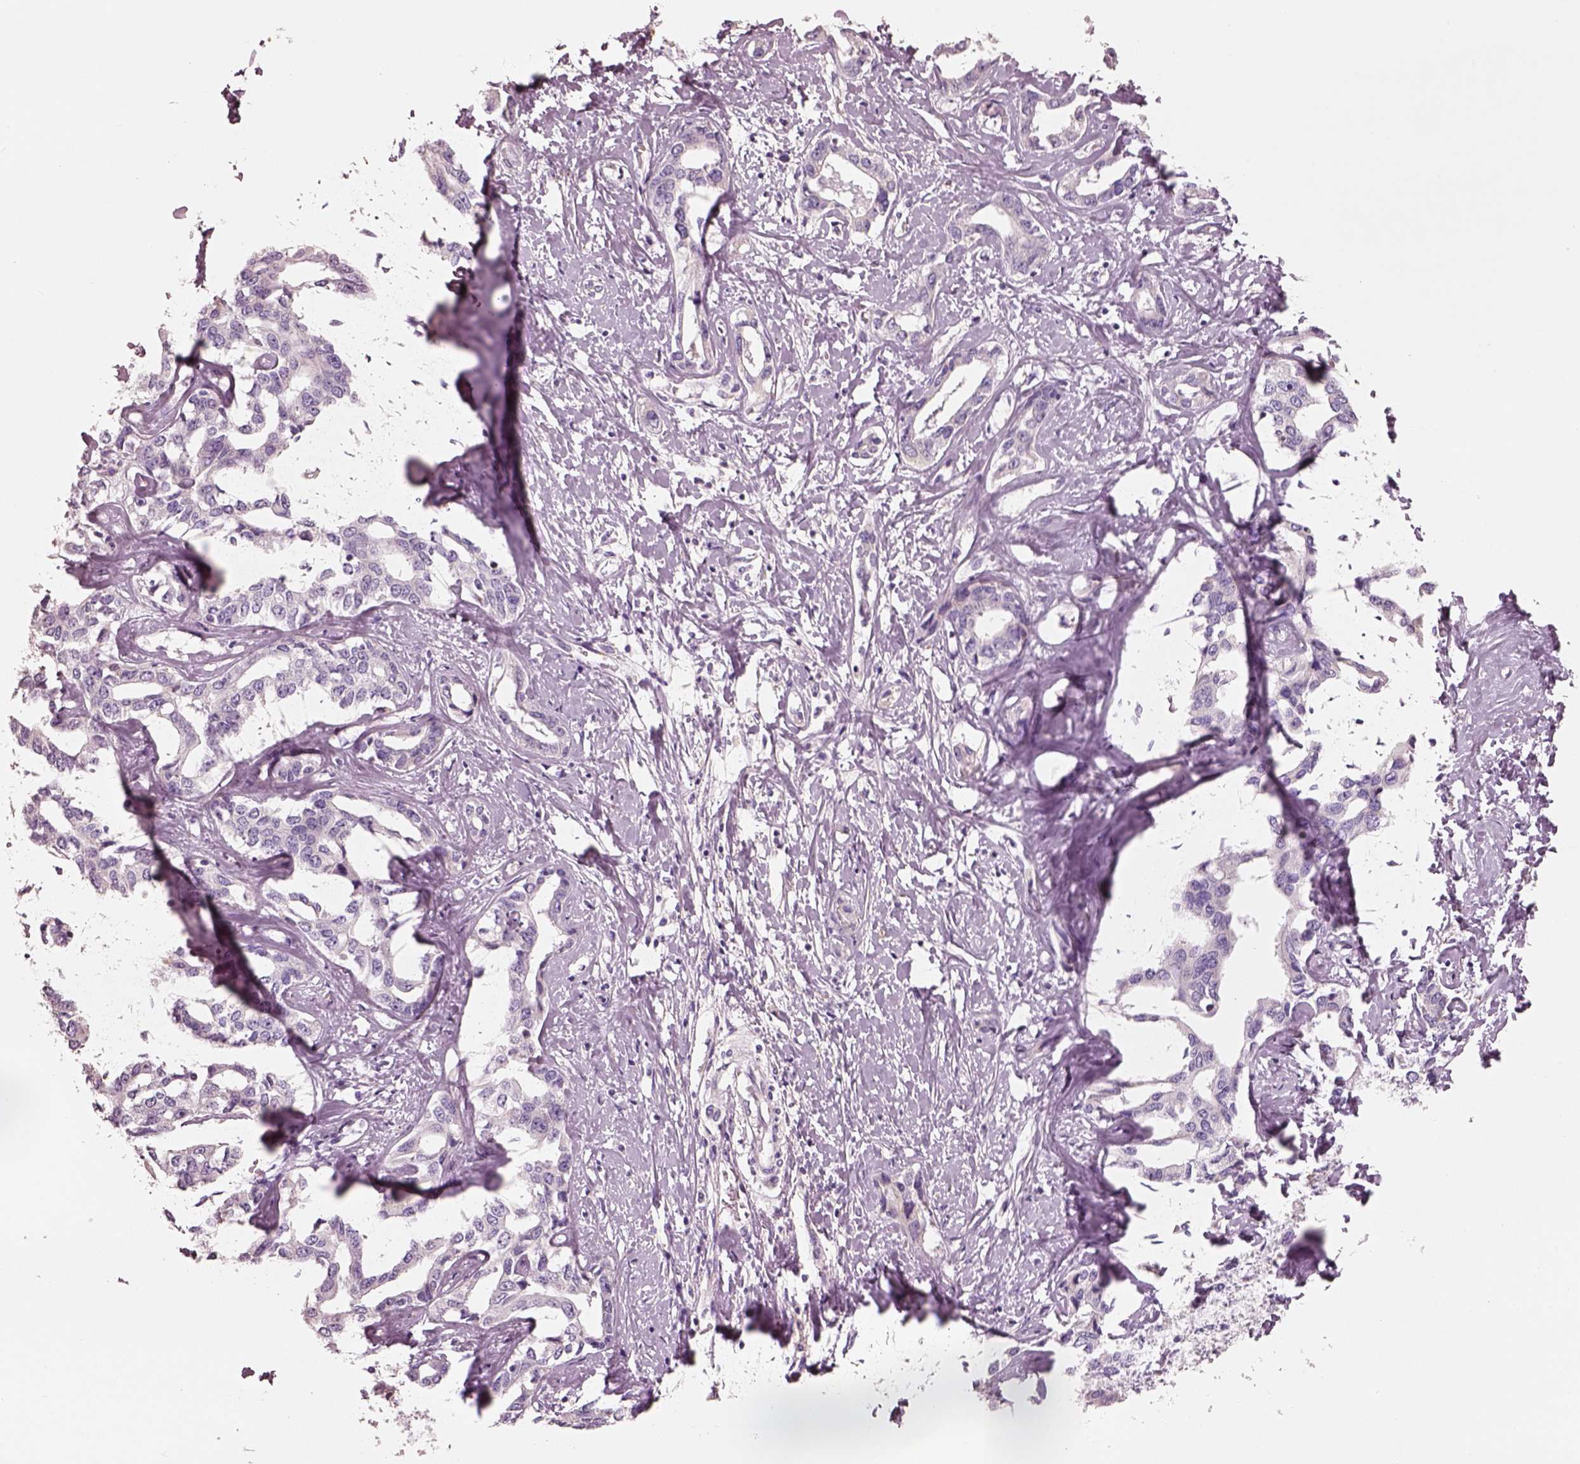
{"staining": {"intensity": "negative", "quantity": "none", "location": "none"}, "tissue": "liver cancer", "cell_type": "Tumor cells", "image_type": "cancer", "snomed": [{"axis": "morphology", "description": "Cholangiocarcinoma"}, {"axis": "topography", "description": "Liver"}], "caption": "An IHC micrograph of liver cholangiocarcinoma is shown. There is no staining in tumor cells of liver cholangiocarcinoma.", "gene": "PNOC", "patient": {"sex": "male", "age": 59}}